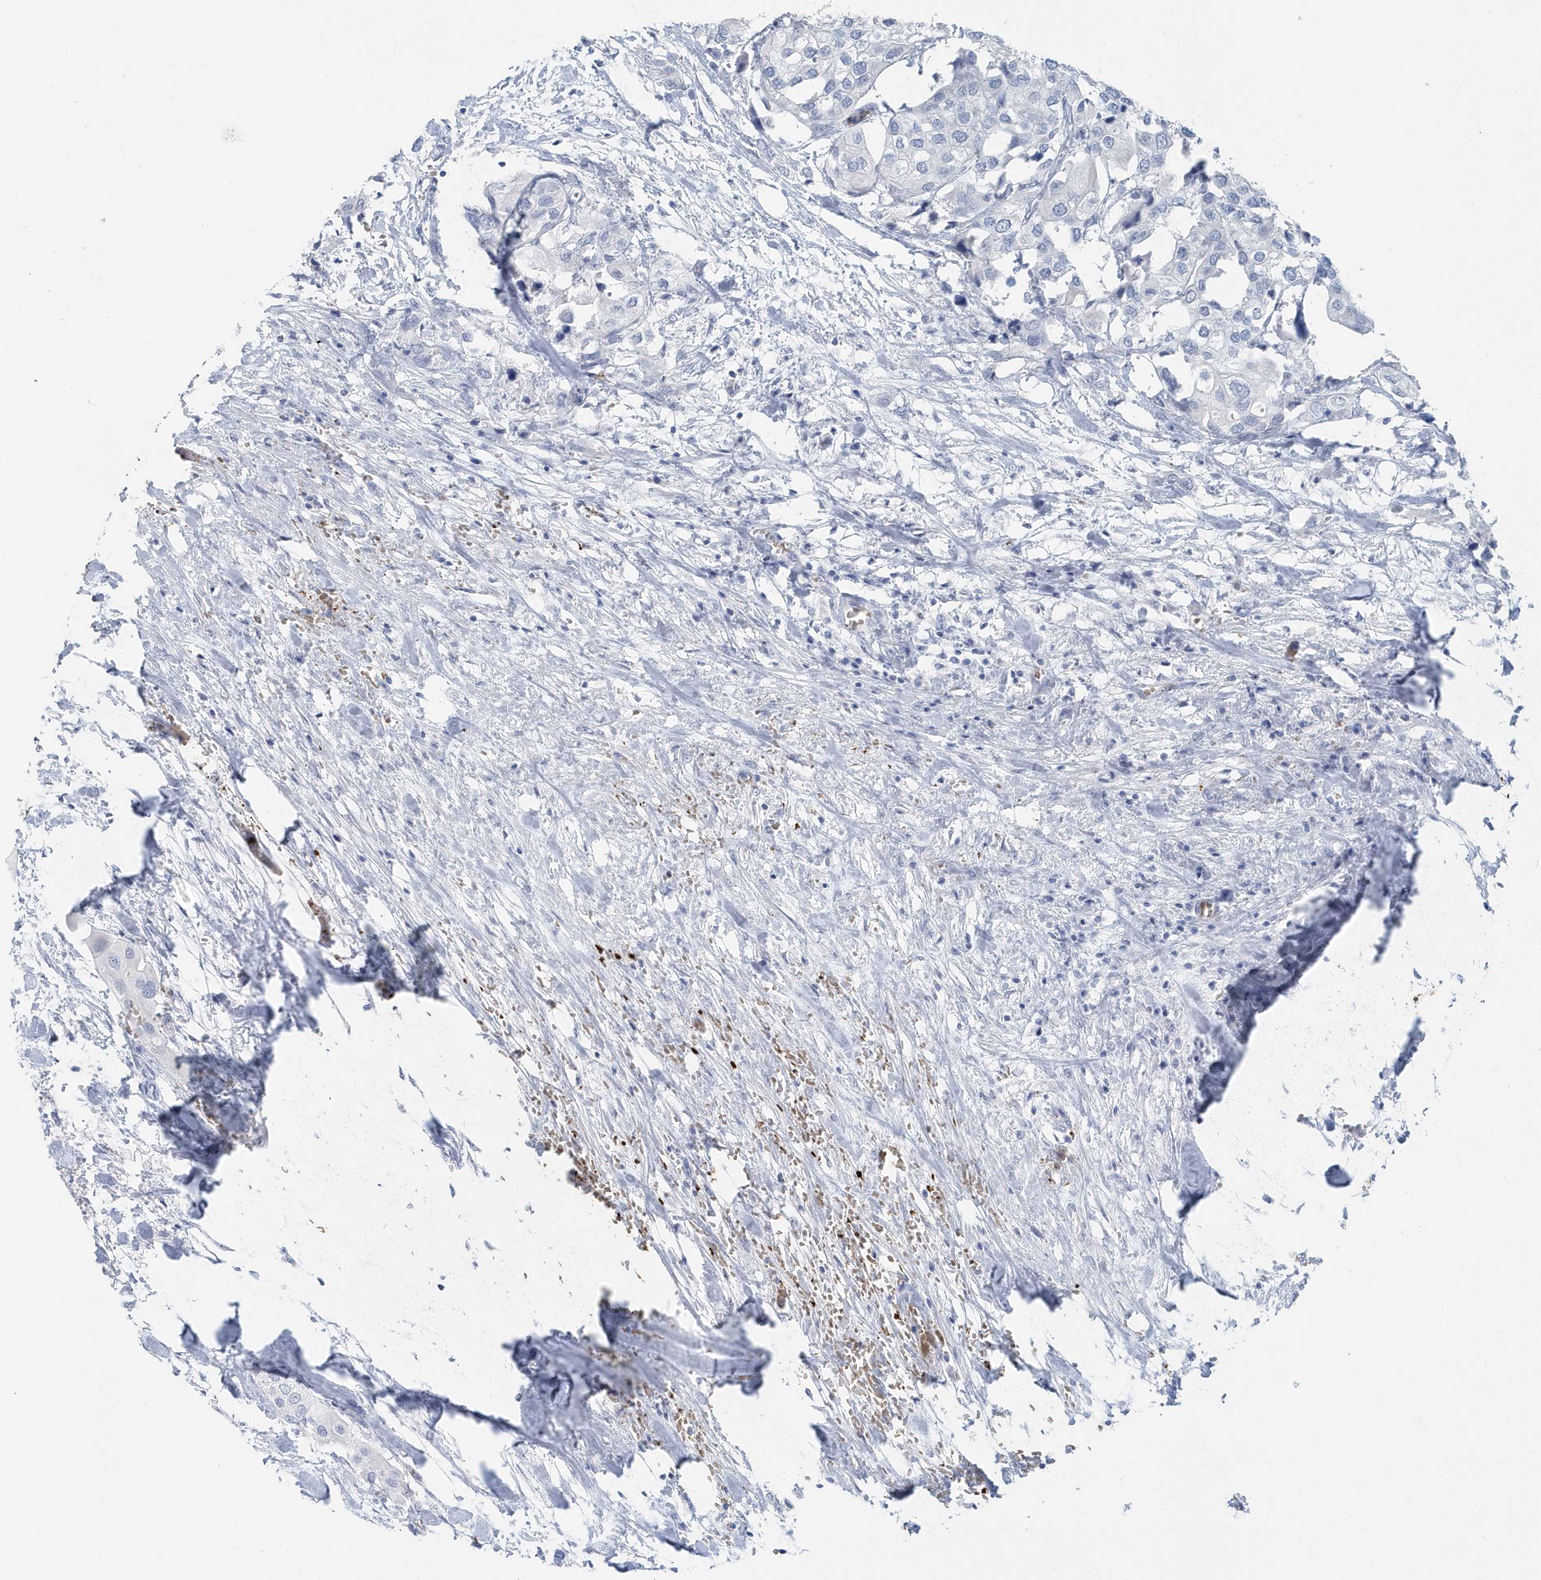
{"staining": {"intensity": "negative", "quantity": "none", "location": "none"}, "tissue": "urothelial cancer", "cell_type": "Tumor cells", "image_type": "cancer", "snomed": [{"axis": "morphology", "description": "Urothelial carcinoma, High grade"}, {"axis": "topography", "description": "Urinary bladder"}], "caption": "An IHC histopathology image of urothelial cancer is shown. There is no staining in tumor cells of urothelial cancer.", "gene": "HBA2", "patient": {"sex": "male", "age": 64}}